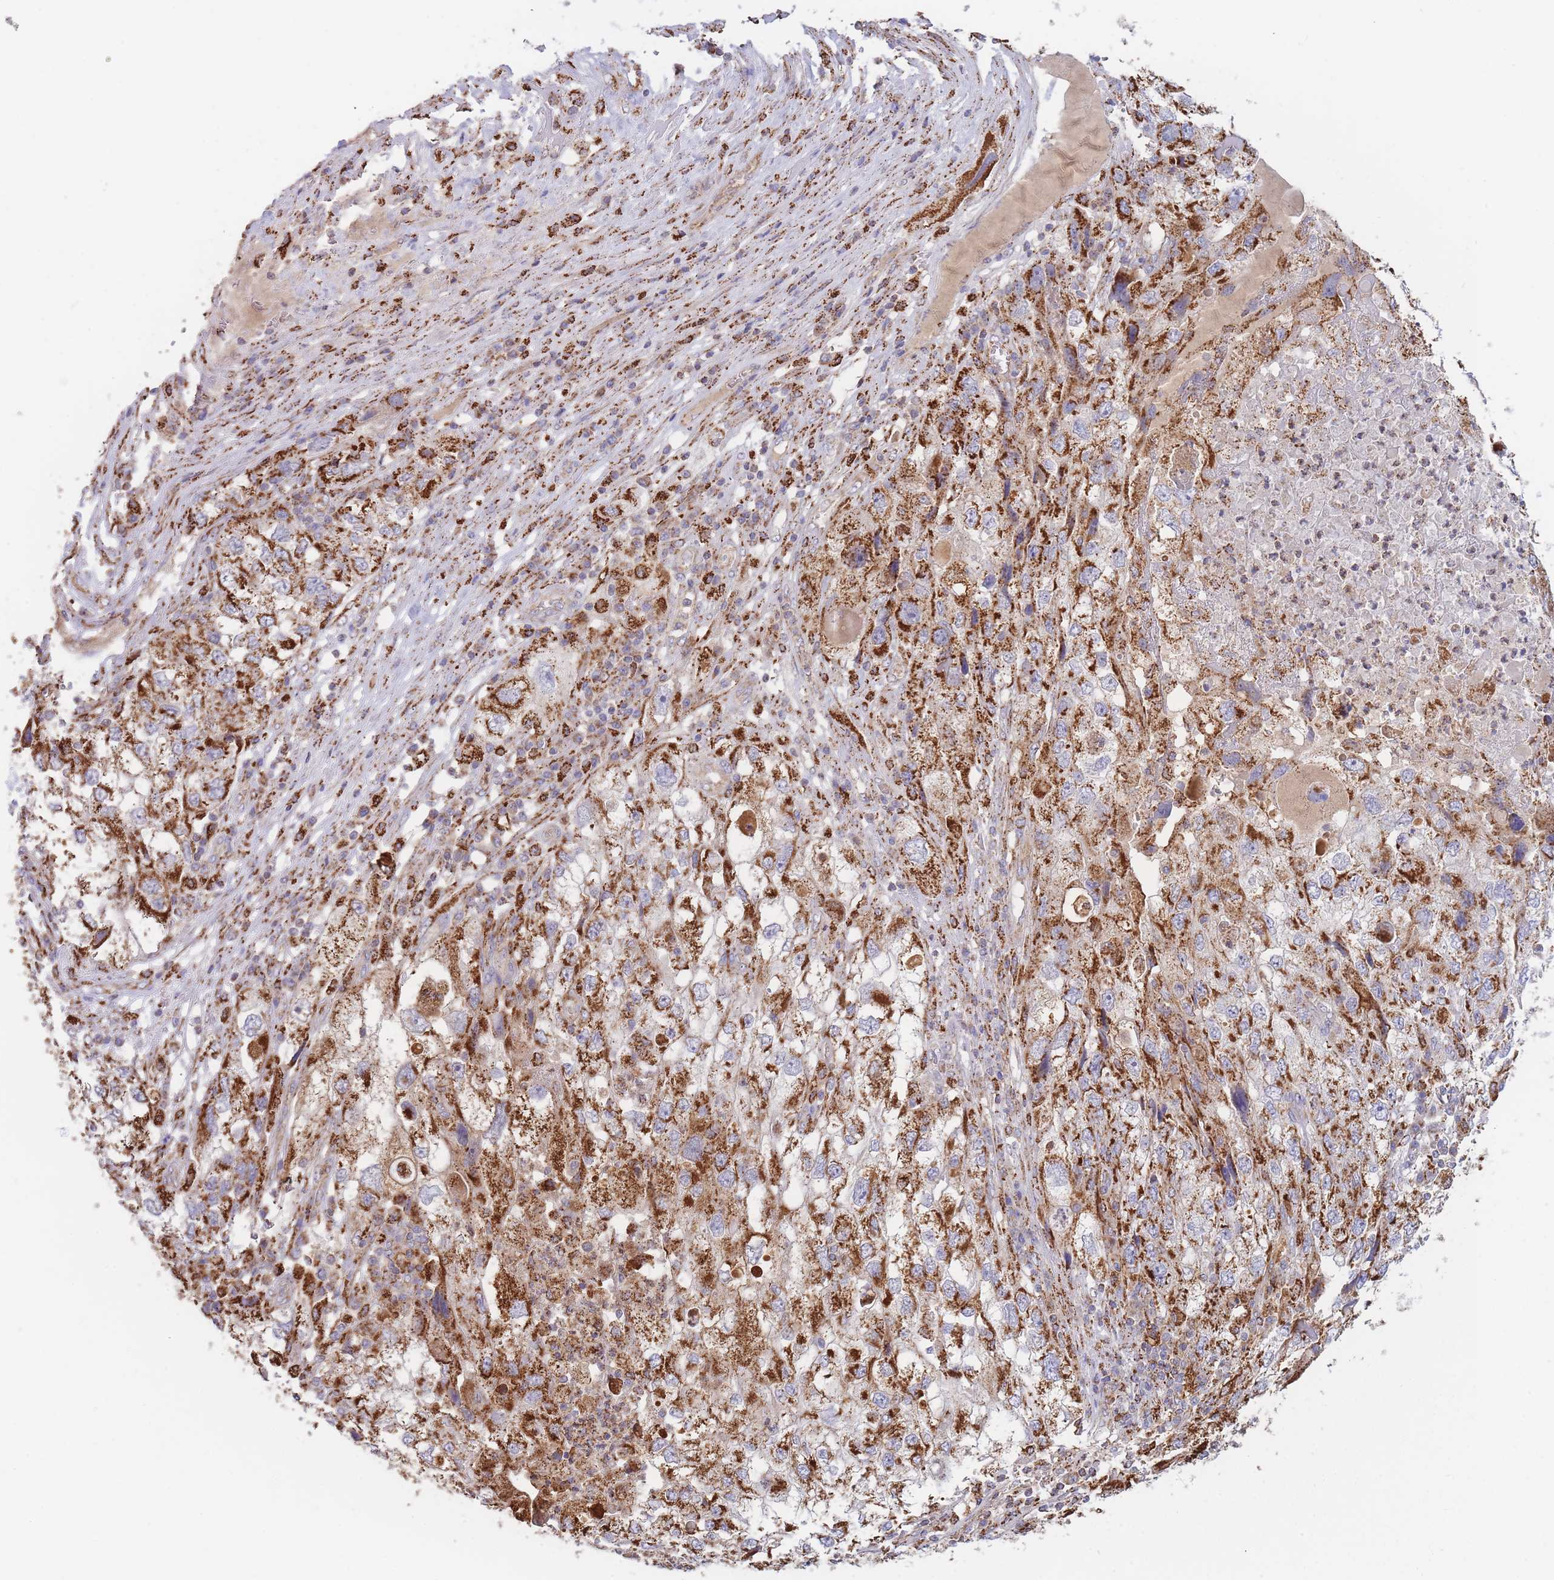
{"staining": {"intensity": "strong", "quantity": ">75%", "location": "cytoplasmic/membranous"}, "tissue": "endometrial cancer", "cell_type": "Tumor cells", "image_type": "cancer", "snomed": [{"axis": "morphology", "description": "Adenocarcinoma, NOS"}, {"axis": "topography", "description": "Endometrium"}], "caption": "Immunohistochemistry (IHC) (DAB) staining of endometrial cancer (adenocarcinoma) reveals strong cytoplasmic/membranous protein positivity in about >75% of tumor cells.", "gene": "MRPL17", "patient": {"sex": "female", "age": 49}}